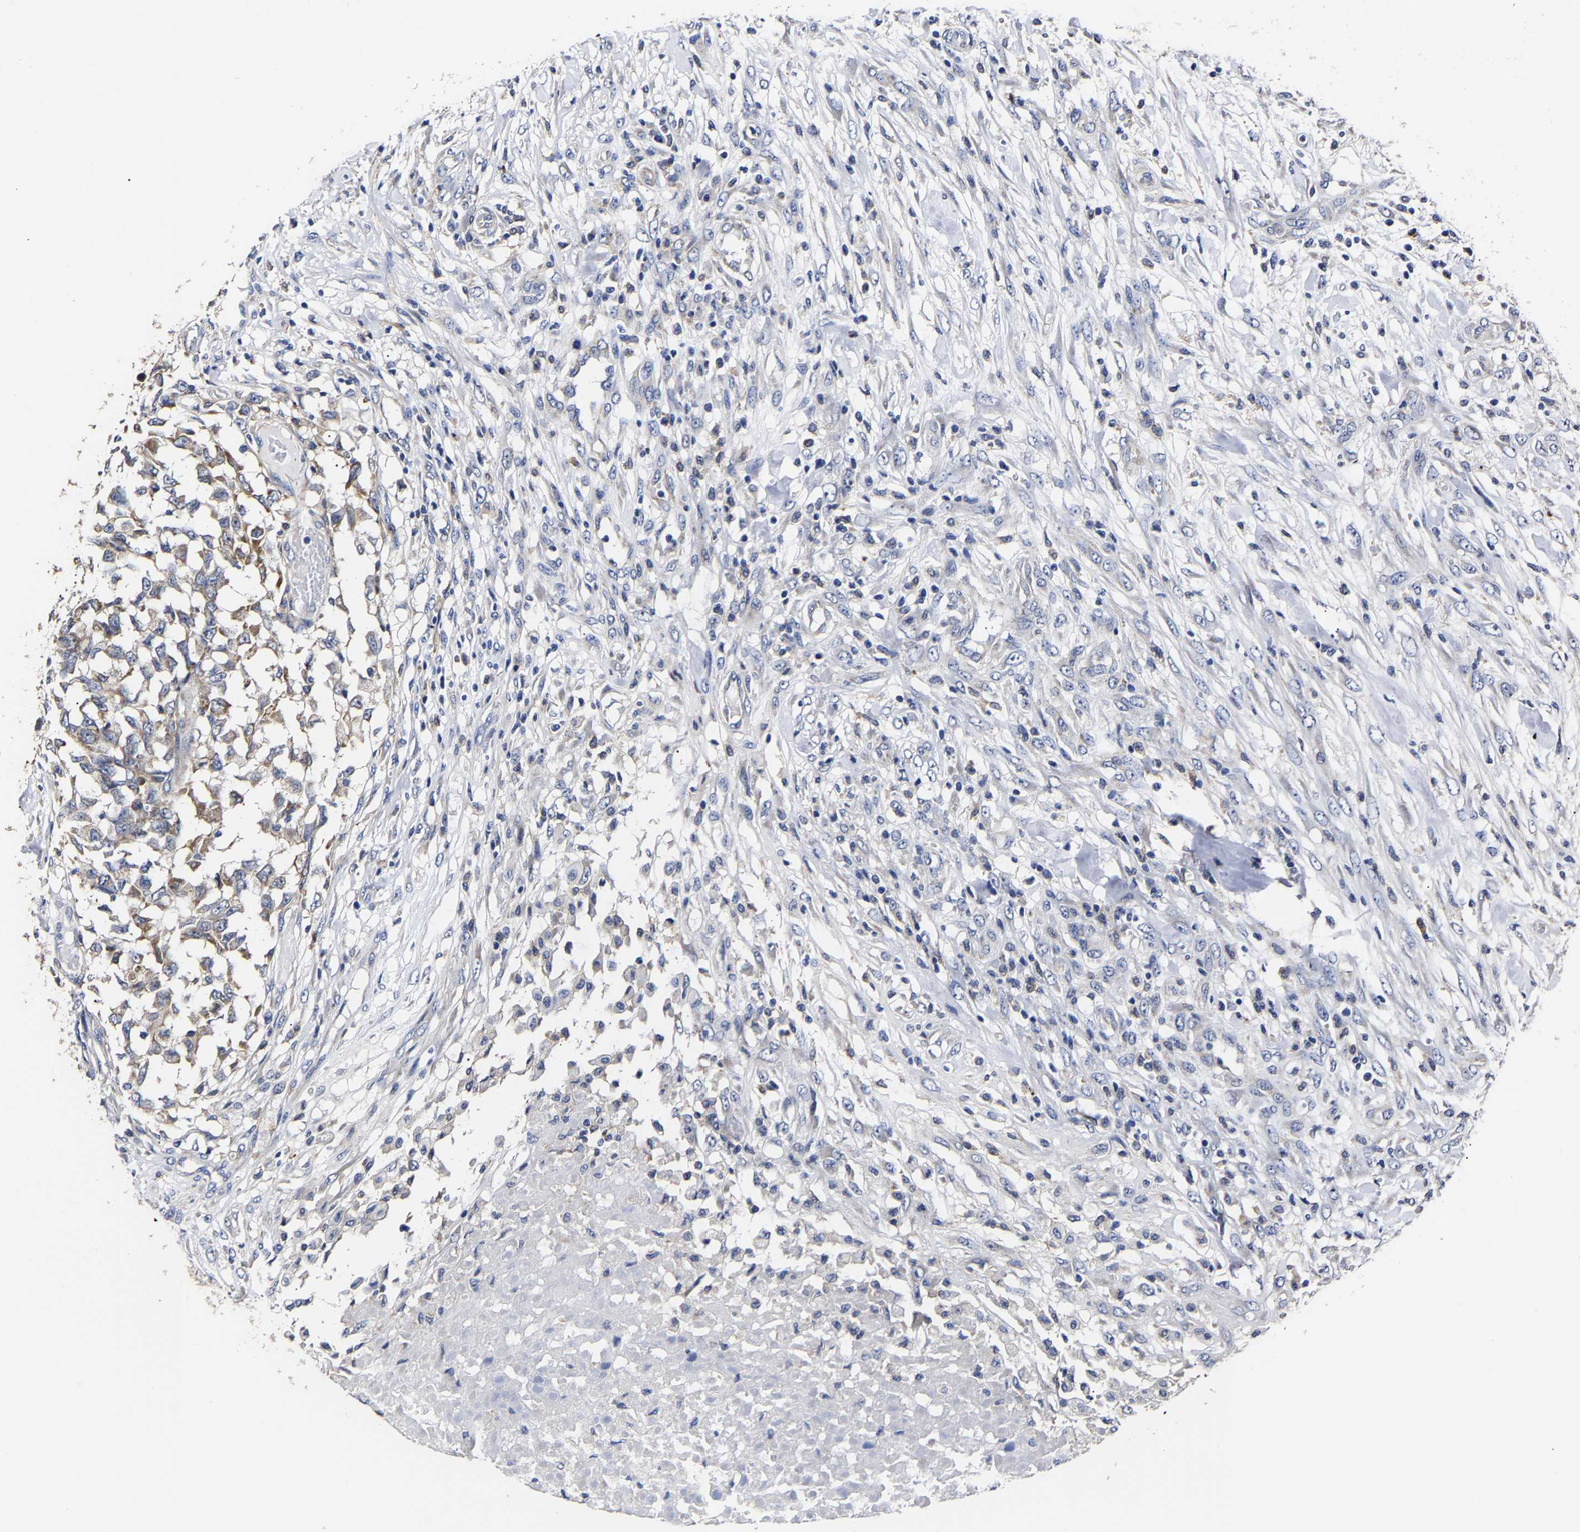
{"staining": {"intensity": "weak", "quantity": "25%-75%", "location": "cytoplasmic/membranous"}, "tissue": "testis cancer", "cell_type": "Tumor cells", "image_type": "cancer", "snomed": [{"axis": "morphology", "description": "Seminoma, NOS"}, {"axis": "topography", "description": "Testis"}], "caption": "Immunohistochemistry (IHC) (DAB) staining of testis cancer (seminoma) exhibits weak cytoplasmic/membranous protein expression in approximately 25%-75% of tumor cells.", "gene": "AASS", "patient": {"sex": "male", "age": 59}}